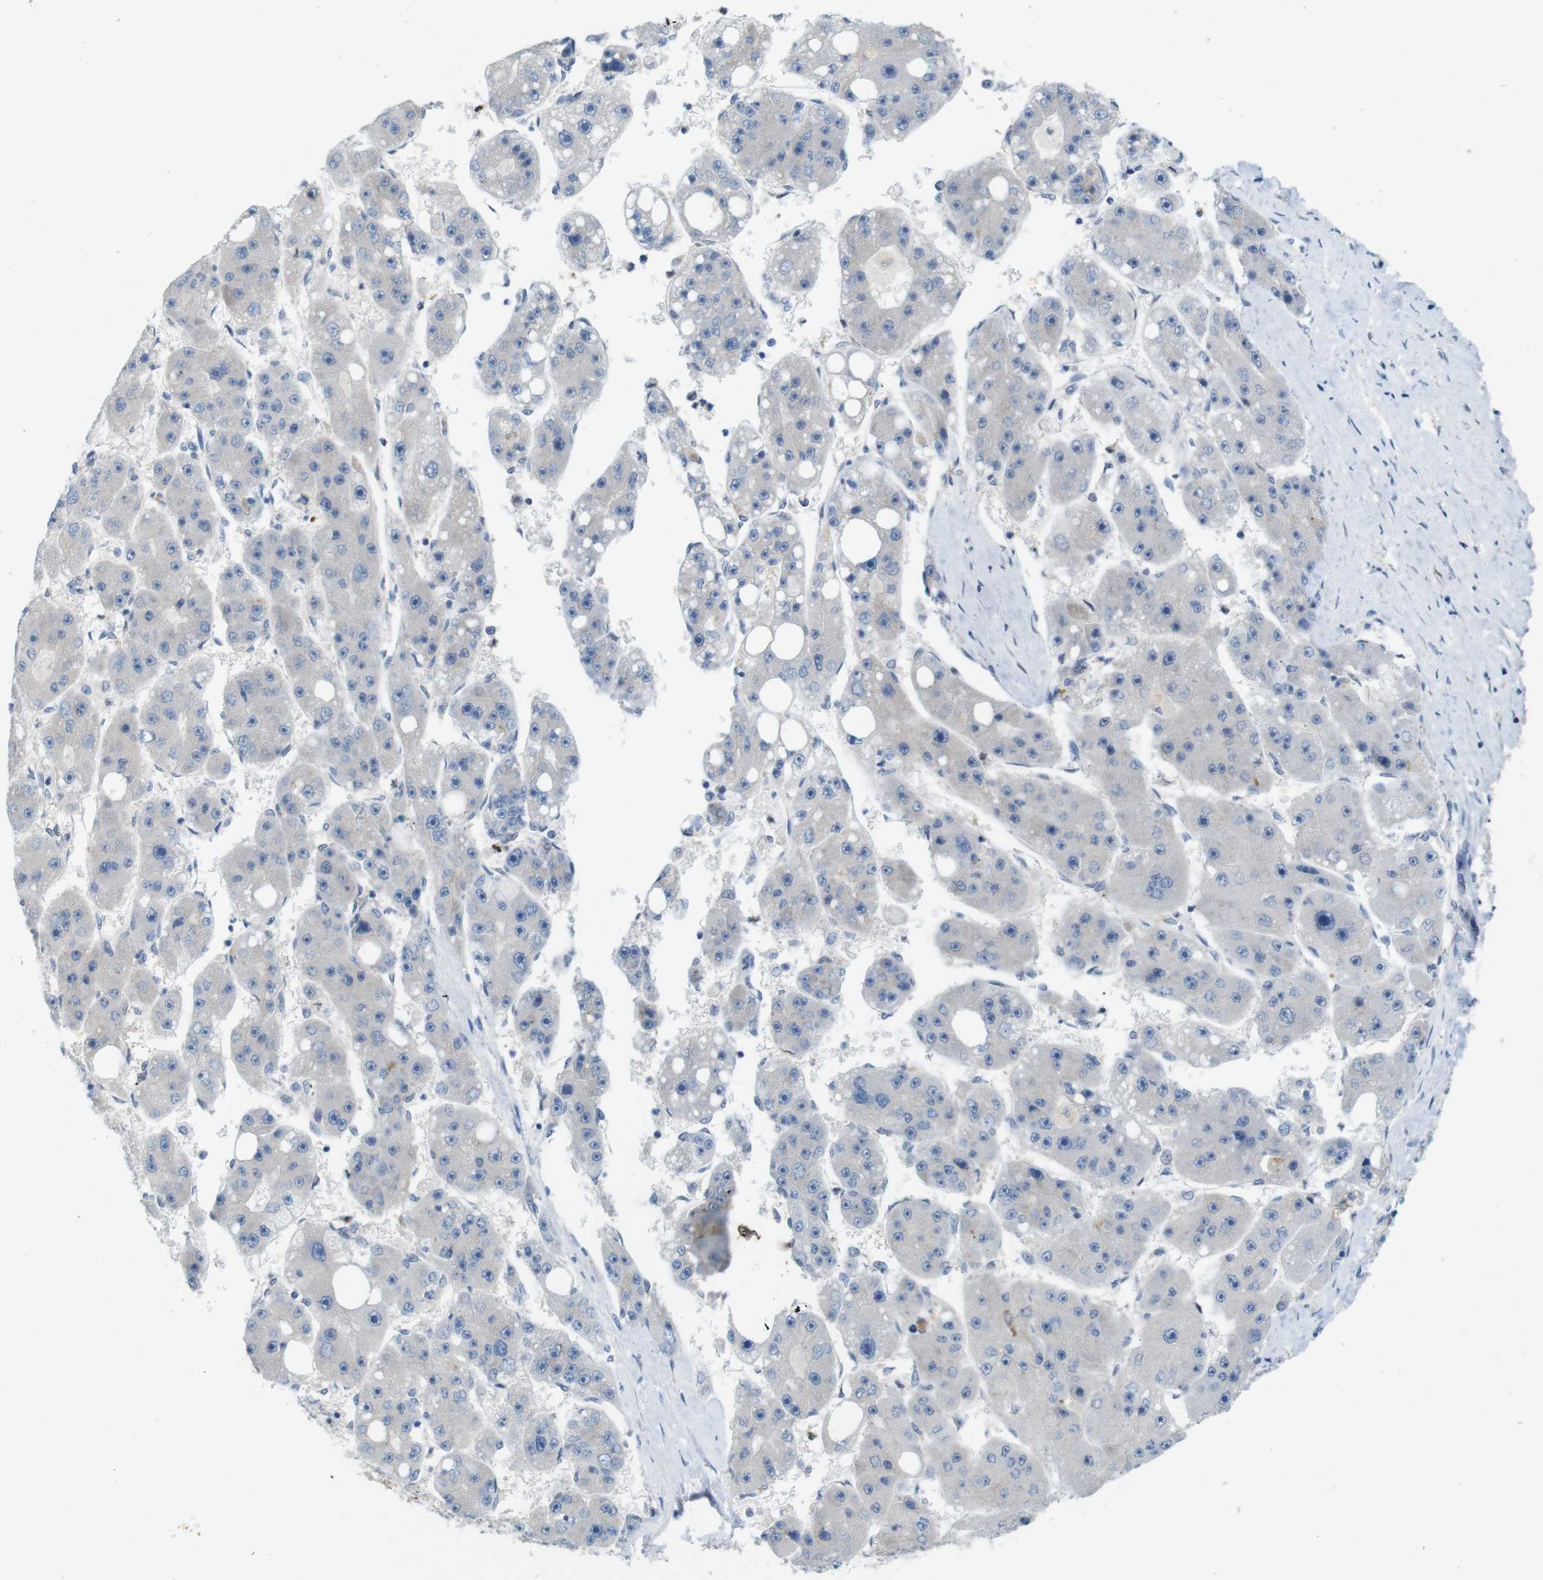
{"staining": {"intensity": "negative", "quantity": "none", "location": "none"}, "tissue": "liver cancer", "cell_type": "Tumor cells", "image_type": "cancer", "snomed": [{"axis": "morphology", "description": "Carcinoma, Hepatocellular, NOS"}, {"axis": "topography", "description": "Liver"}], "caption": "Immunohistochemistry image of neoplastic tissue: liver cancer stained with DAB (3,3'-diaminobenzidine) shows no significant protein positivity in tumor cells.", "gene": "SKI", "patient": {"sex": "female", "age": 61}}